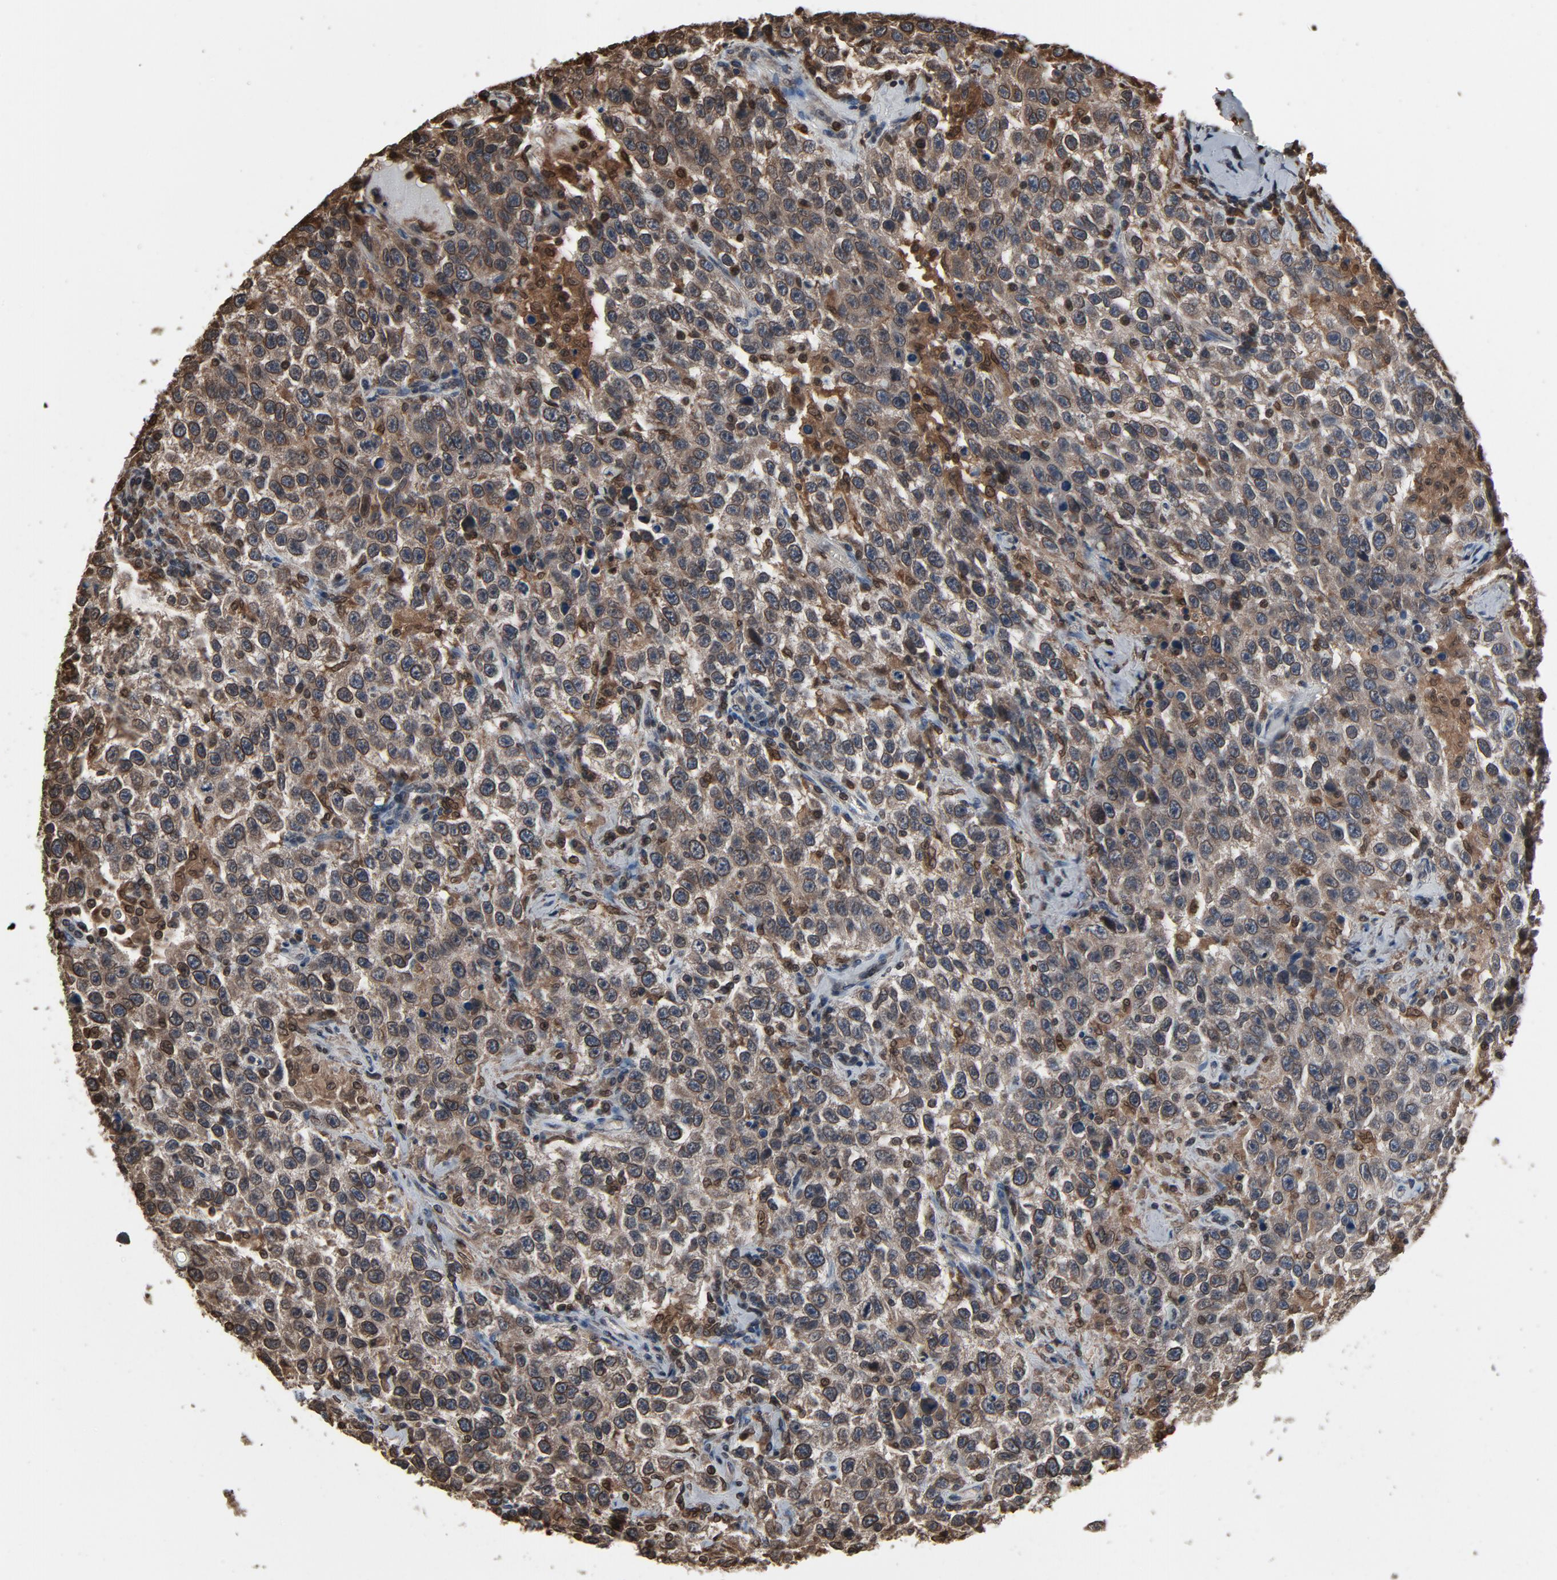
{"staining": {"intensity": "weak", "quantity": ">75%", "location": "cytoplasmic/membranous,nuclear"}, "tissue": "testis cancer", "cell_type": "Tumor cells", "image_type": "cancer", "snomed": [{"axis": "morphology", "description": "Seminoma, NOS"}, {"axis": "topography", "description": "Testis"}], "caption": "Human testis cancer stained with a brown dye demonstrates weak cytoplasmic/membranous and nuclear positive staining in approximately >75% of tumor cells.", "gene": "UBE2D1", "patient": {"sex": "male", "age": 41}}